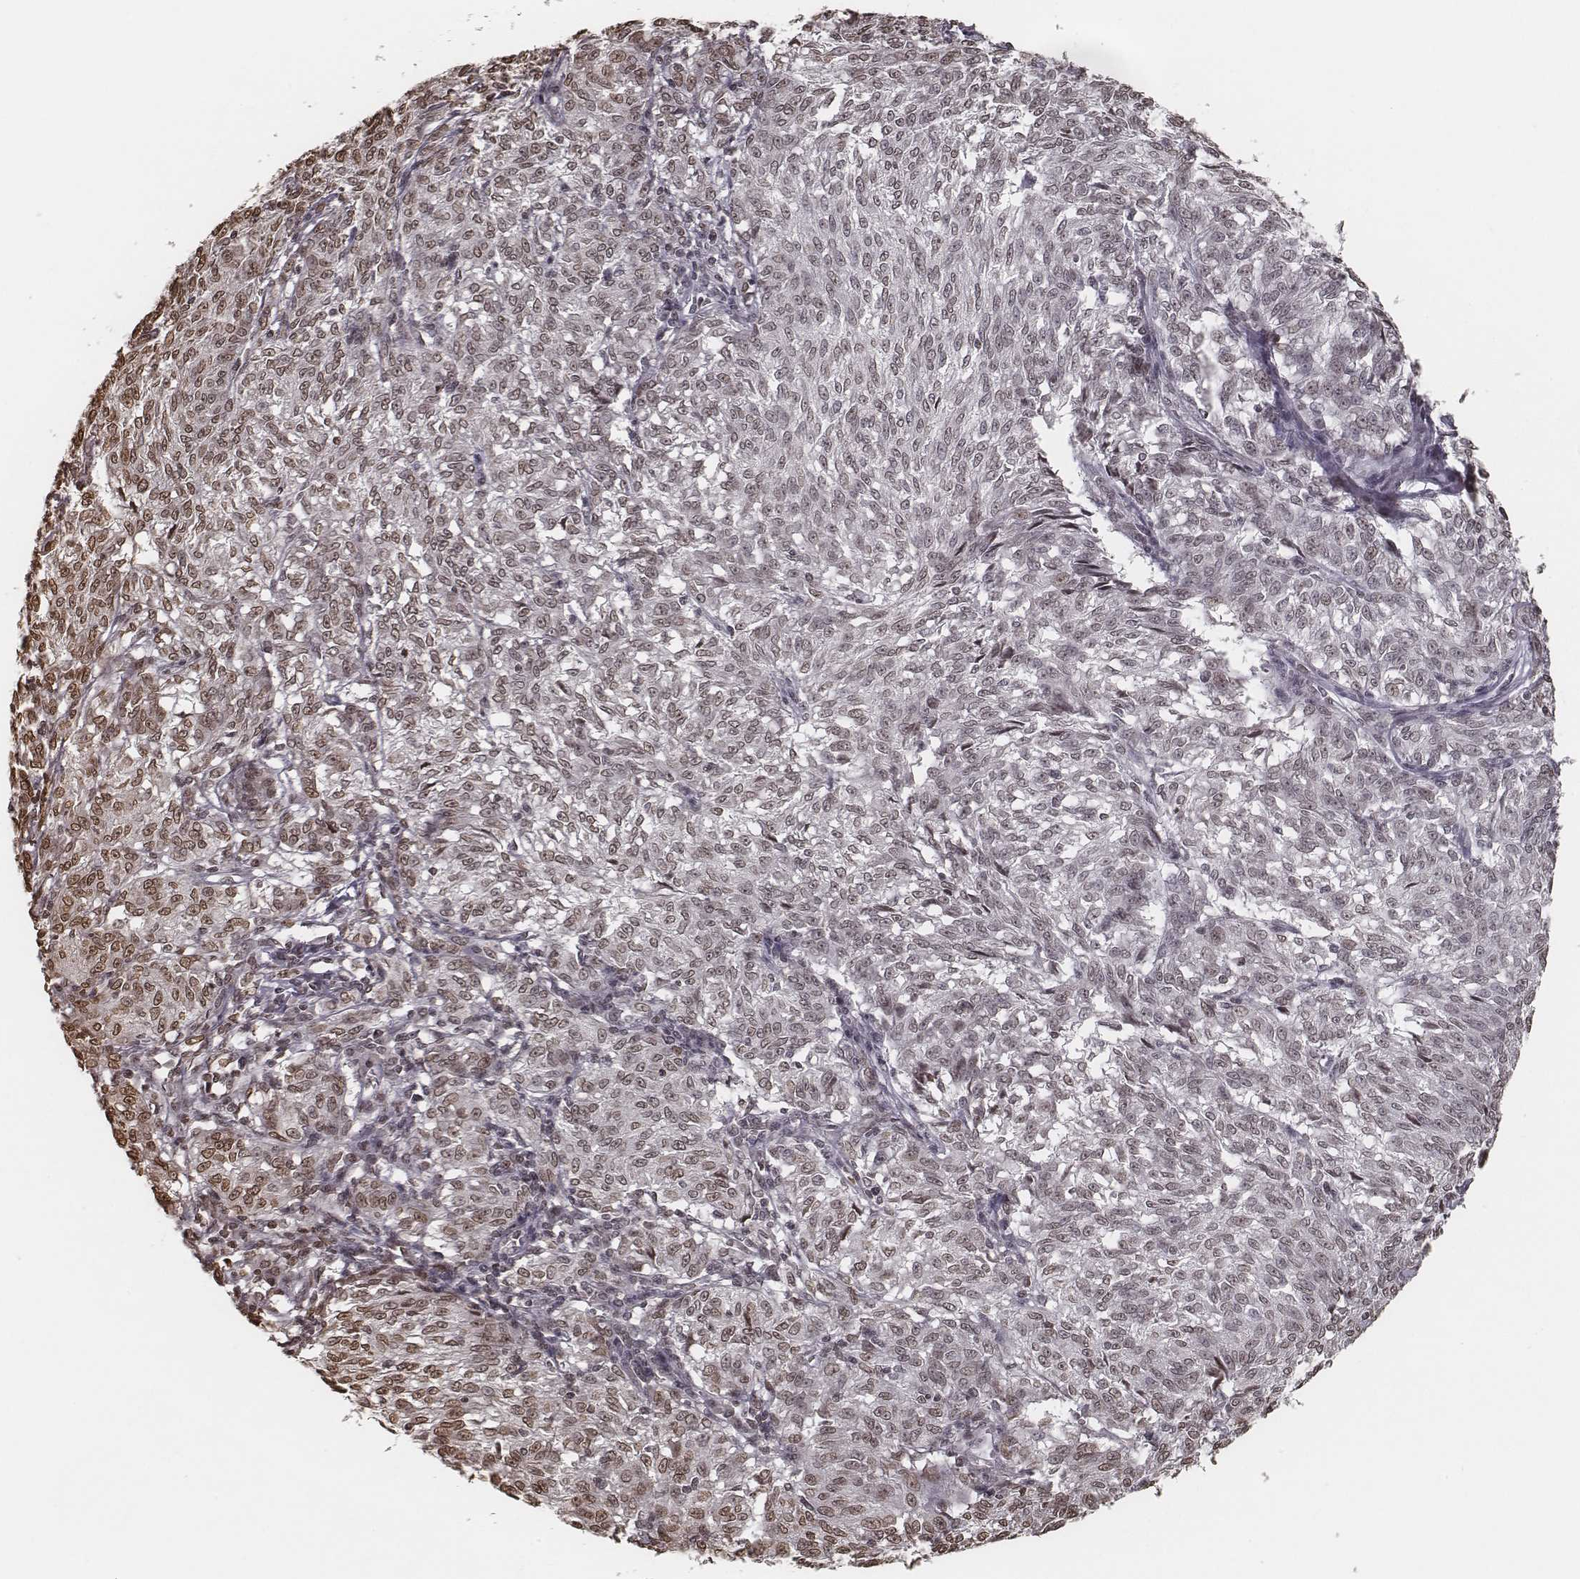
{"staining": {"intensity": "weak", "quantity": "25%-75%", "location": "nuclear"}, "tissue": "melanoma", "cell_type": "Tumor cells", "image_type": "cancer", "snomed": [{"axis": "morphology", "description": "Malignant melanoma, NOS"}, {"axis": "topography", "description": "Skin"}], "caption": "Immunohistochemistry (DAB (3,3'-diaminobenzidine)) staining of human malignant melanoma shows weak nuclear protein staining in approximately 25%-75% of tumor cells.", "gene": "HMGA2", "patient": {"sex": "female", "age": 72}}